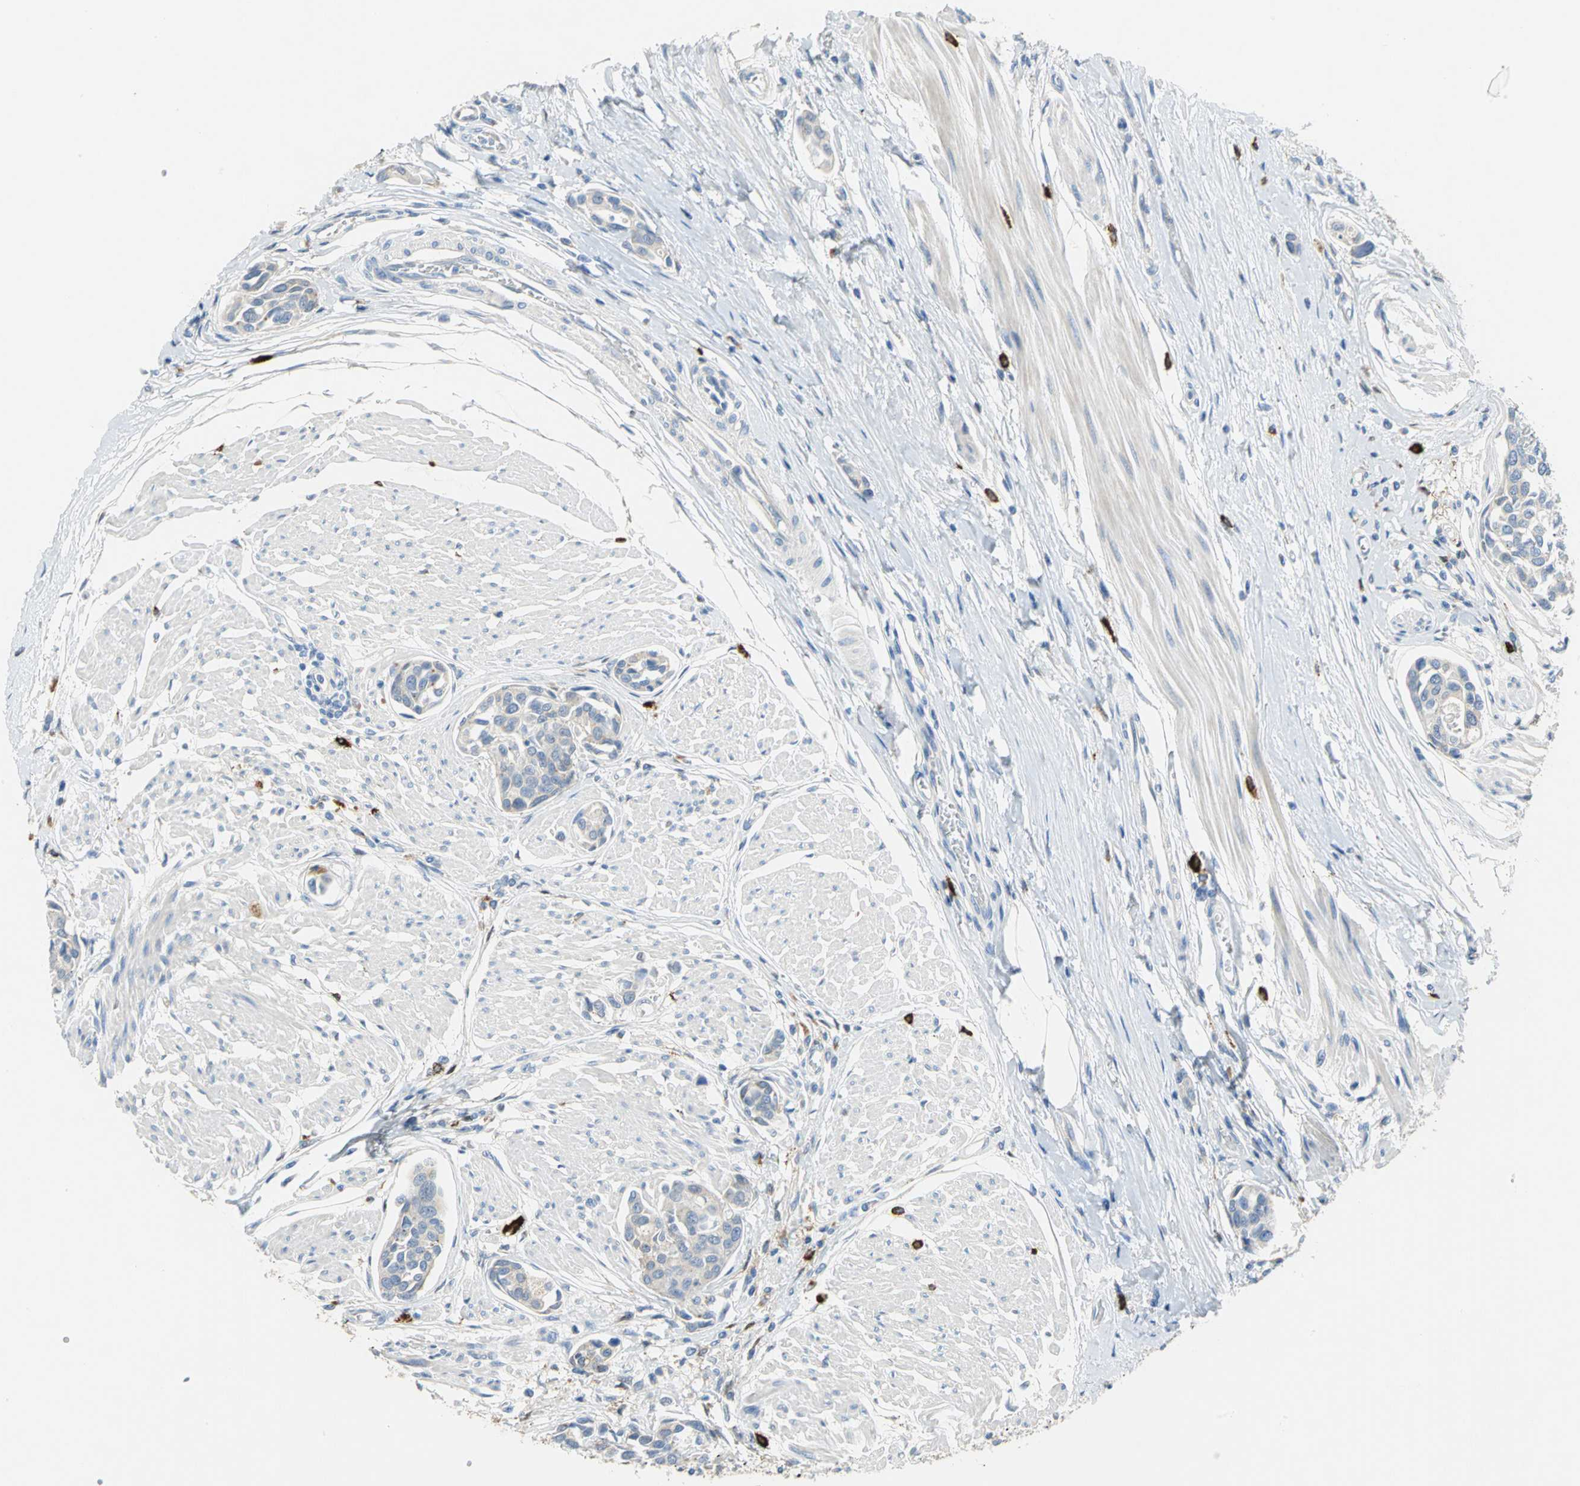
{"staining": {"intensity": "weak", "quantity": "<25%", "location": "cytoplasmic/membranous"}, "tissue": "urothelial cancer", "cell_type": "Tumor cells", "image_type": "cancer", "snomed": [{"axis": "morphology", "description": "Urothelial carcinoma, High grade"}, {"axis": "topography", "description": "Urinary bladder"}], "caption": "An immunohistochemistry photomicrograph of urothelial carcinoma (high-grade) is shown. There is no staining in tumor cells of urothelial carcinoma (high-grade). Brightfield microscopy of immunohistochemistry (IHC) stained with DAB (3,3'-diaminobenzidine) (brown) and hematoxylin (blue), captured at high magnification.", "gene": "IL17RB", "patient": {"sex": "male", "age": 78}}